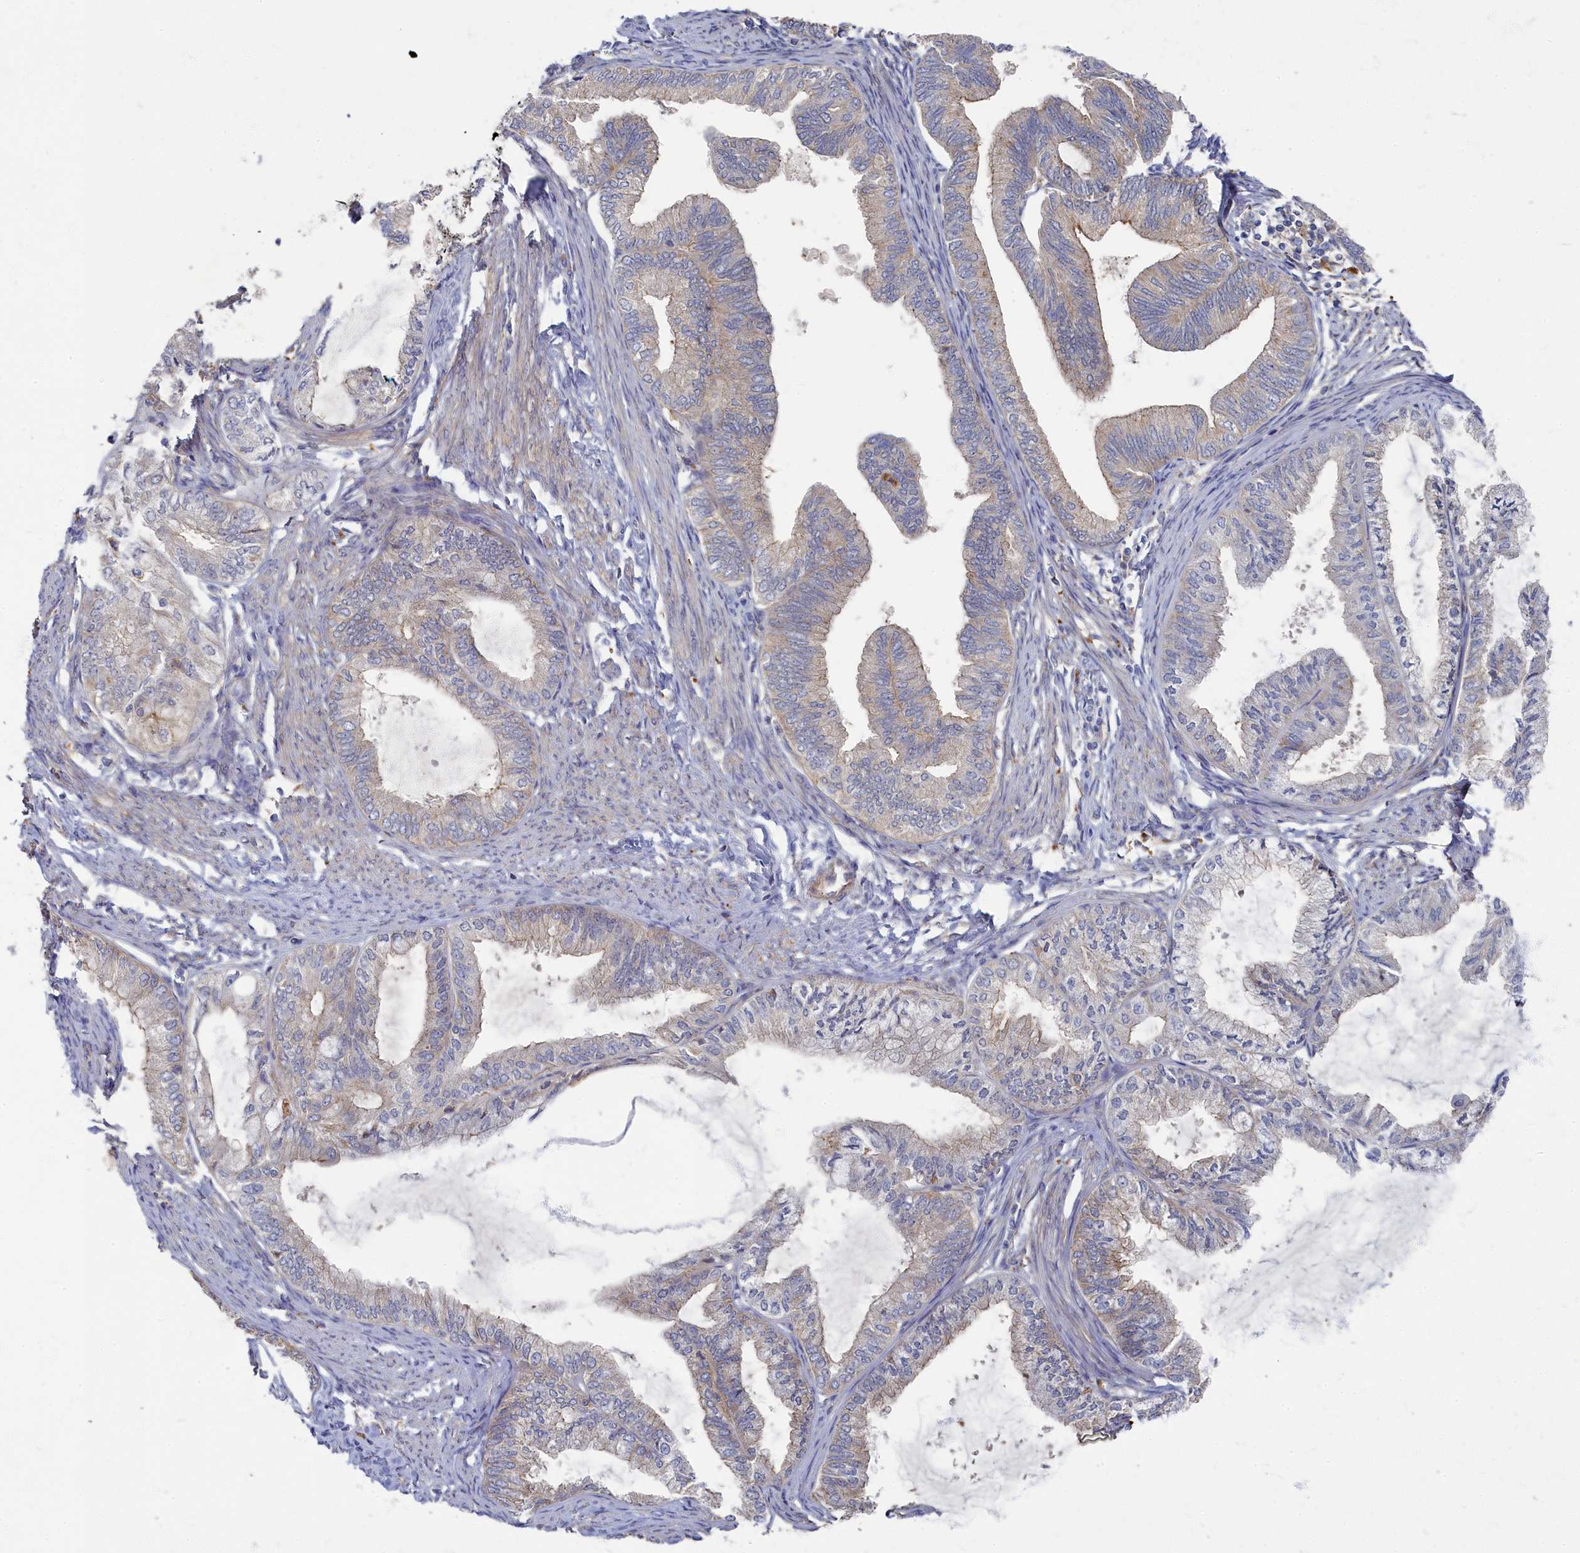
{"staining": {"intensity": "weak", "quantity": "<25%", "location": "cytoplasmic/membranous"}, "tissue": "endometrial cancer", "cell_type": "Tumor cells", "image_type": "cancer", "snomed": [{"axis": "morphology", "description": "Adenocarcinoma, NOS"}, {"axis": "topography", "description": "Endometrium"}], "caption": "A high-resolution photomicrograph shows immunohistochemistry (IHC) staining of adenocarcinoma (endometrial), which exhibits no significant expression in tumor cells.", "gene": "PSMG2", "patient": {"sex": "female", "age": 86}}